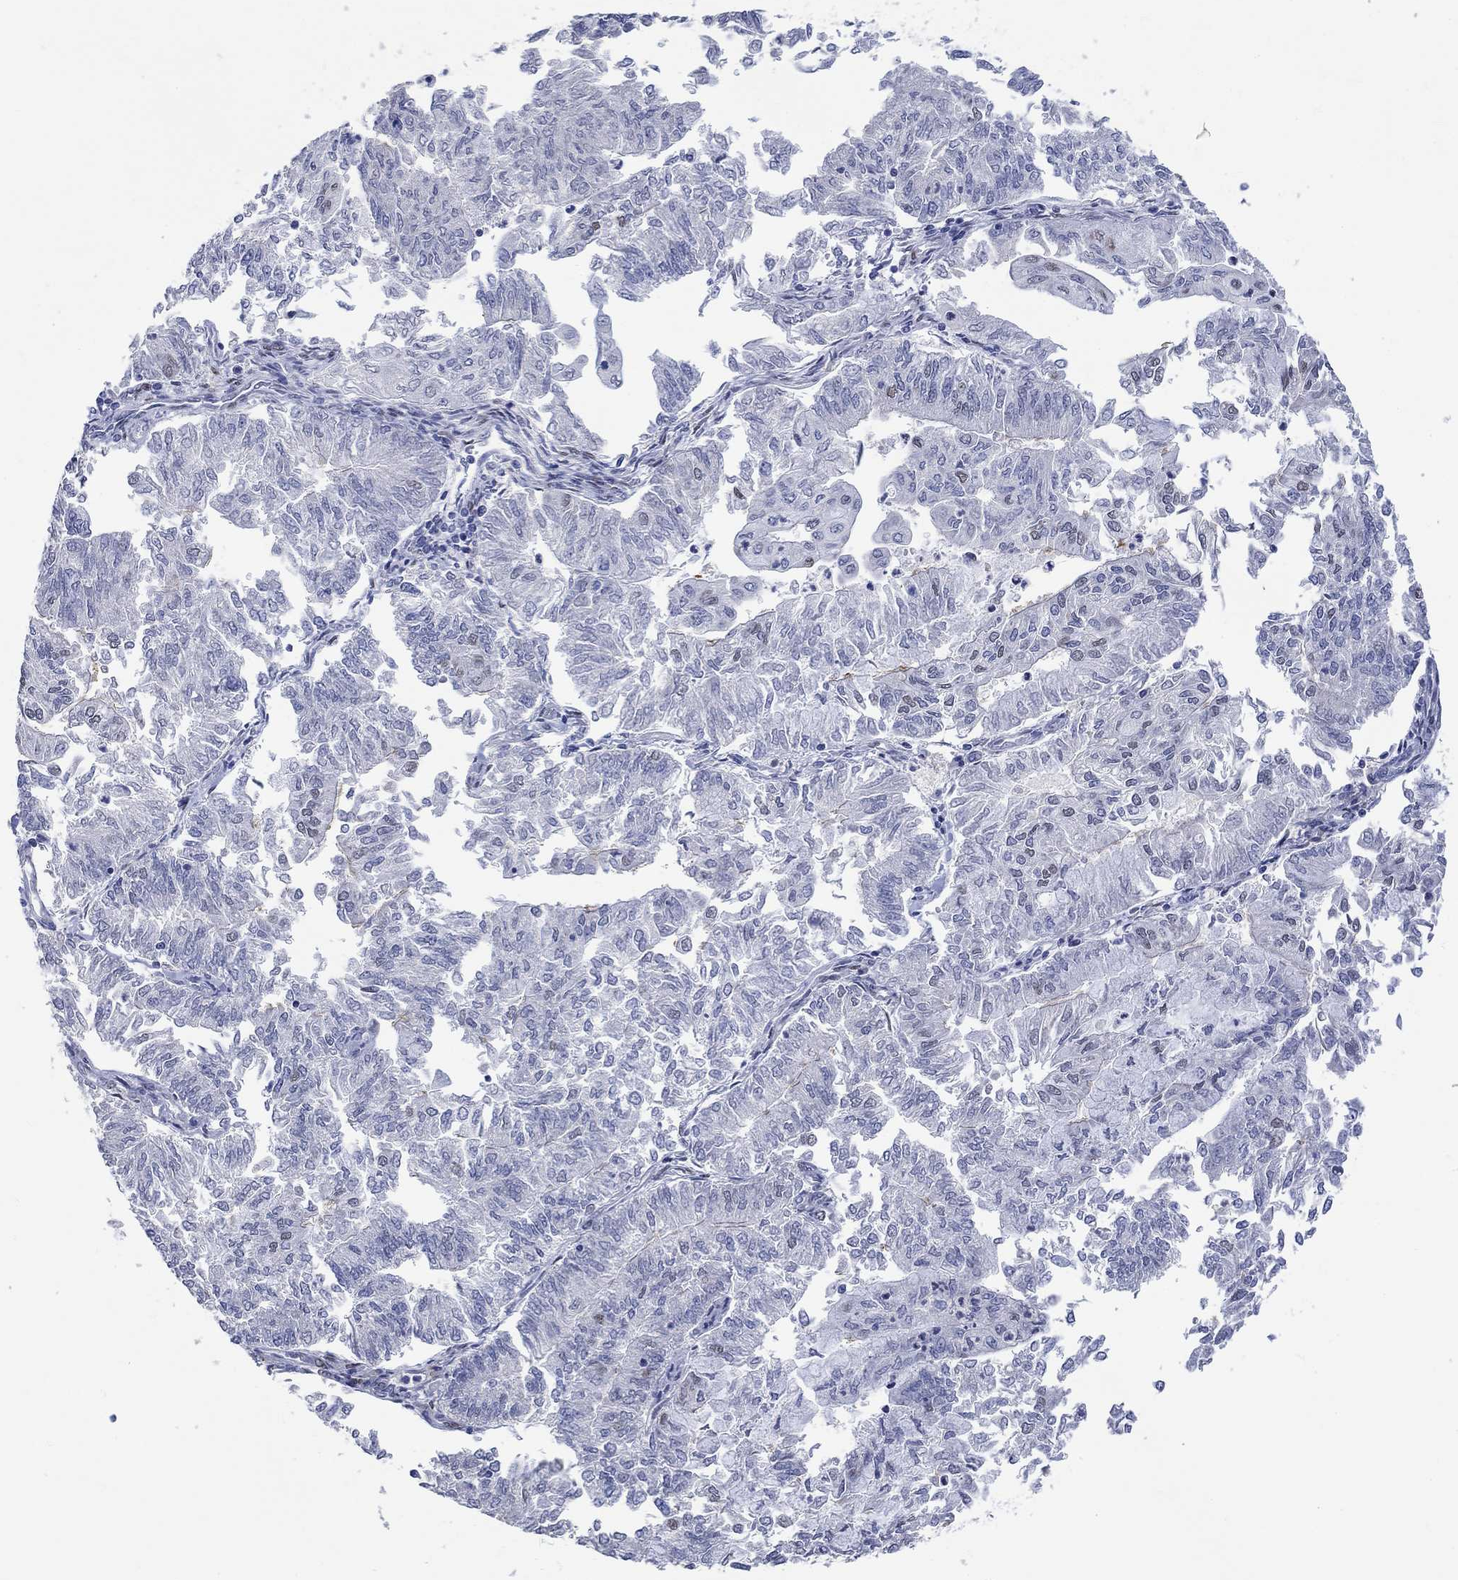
{"staining": {"intensity": "weak", "quantity": "<25%", "location": "nuclear"}, "tissue": "endometrial cancer", "cell_type": "Tumor cells", "image_type": "cancer", "snomed": [{"axis": "morphology", "description": "Adenocarcinoma, NOS"}, {"axis": "topography", "description": "Endometrium"}], "caption": "DAB (3,3'-diaminobenzidine) immunohistochemical staining of human adenocarcinoma (endometrial) exhibits no significant staining in tumor cells.", "gene": "DLK1", "patient": {"sex": "female", "age": 59}}